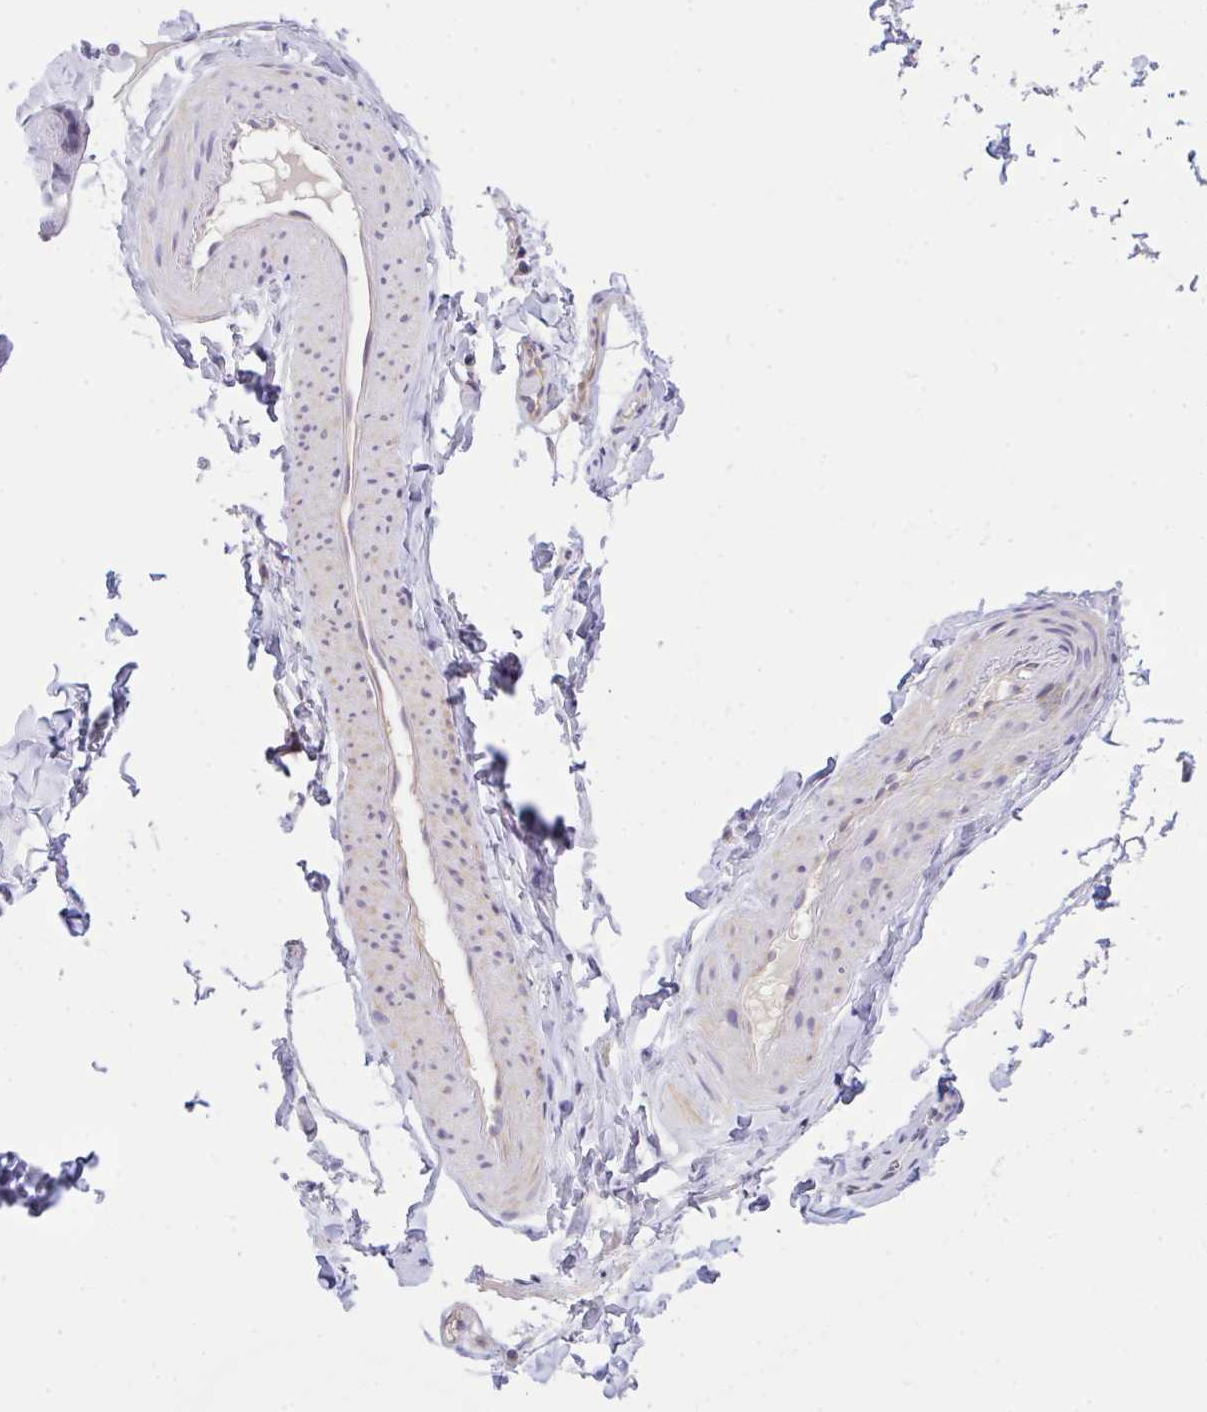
{"staining": {"intensity": "negative", "quantity": "none", "location": "none"}, "tissue": "adipose tissue", "cell_type": "Adipocytes", "image_type": "normal", "snomed": [{"axis": "morphology", "description": "Normal tissue, NOS"}, {"axis": "topography", "description": "Vulva"}, {"axis": "topography", "description": "Peripheral nerve tissue"}], "caption": "IHC image of benign adipose tissue: adipose tissue stained with DAB exhibits no significant protein staining in adipocytes. Nuclei are stained in blue.", "gene": "C19orf54", "patient": {"sex": "female", "age": 66}}